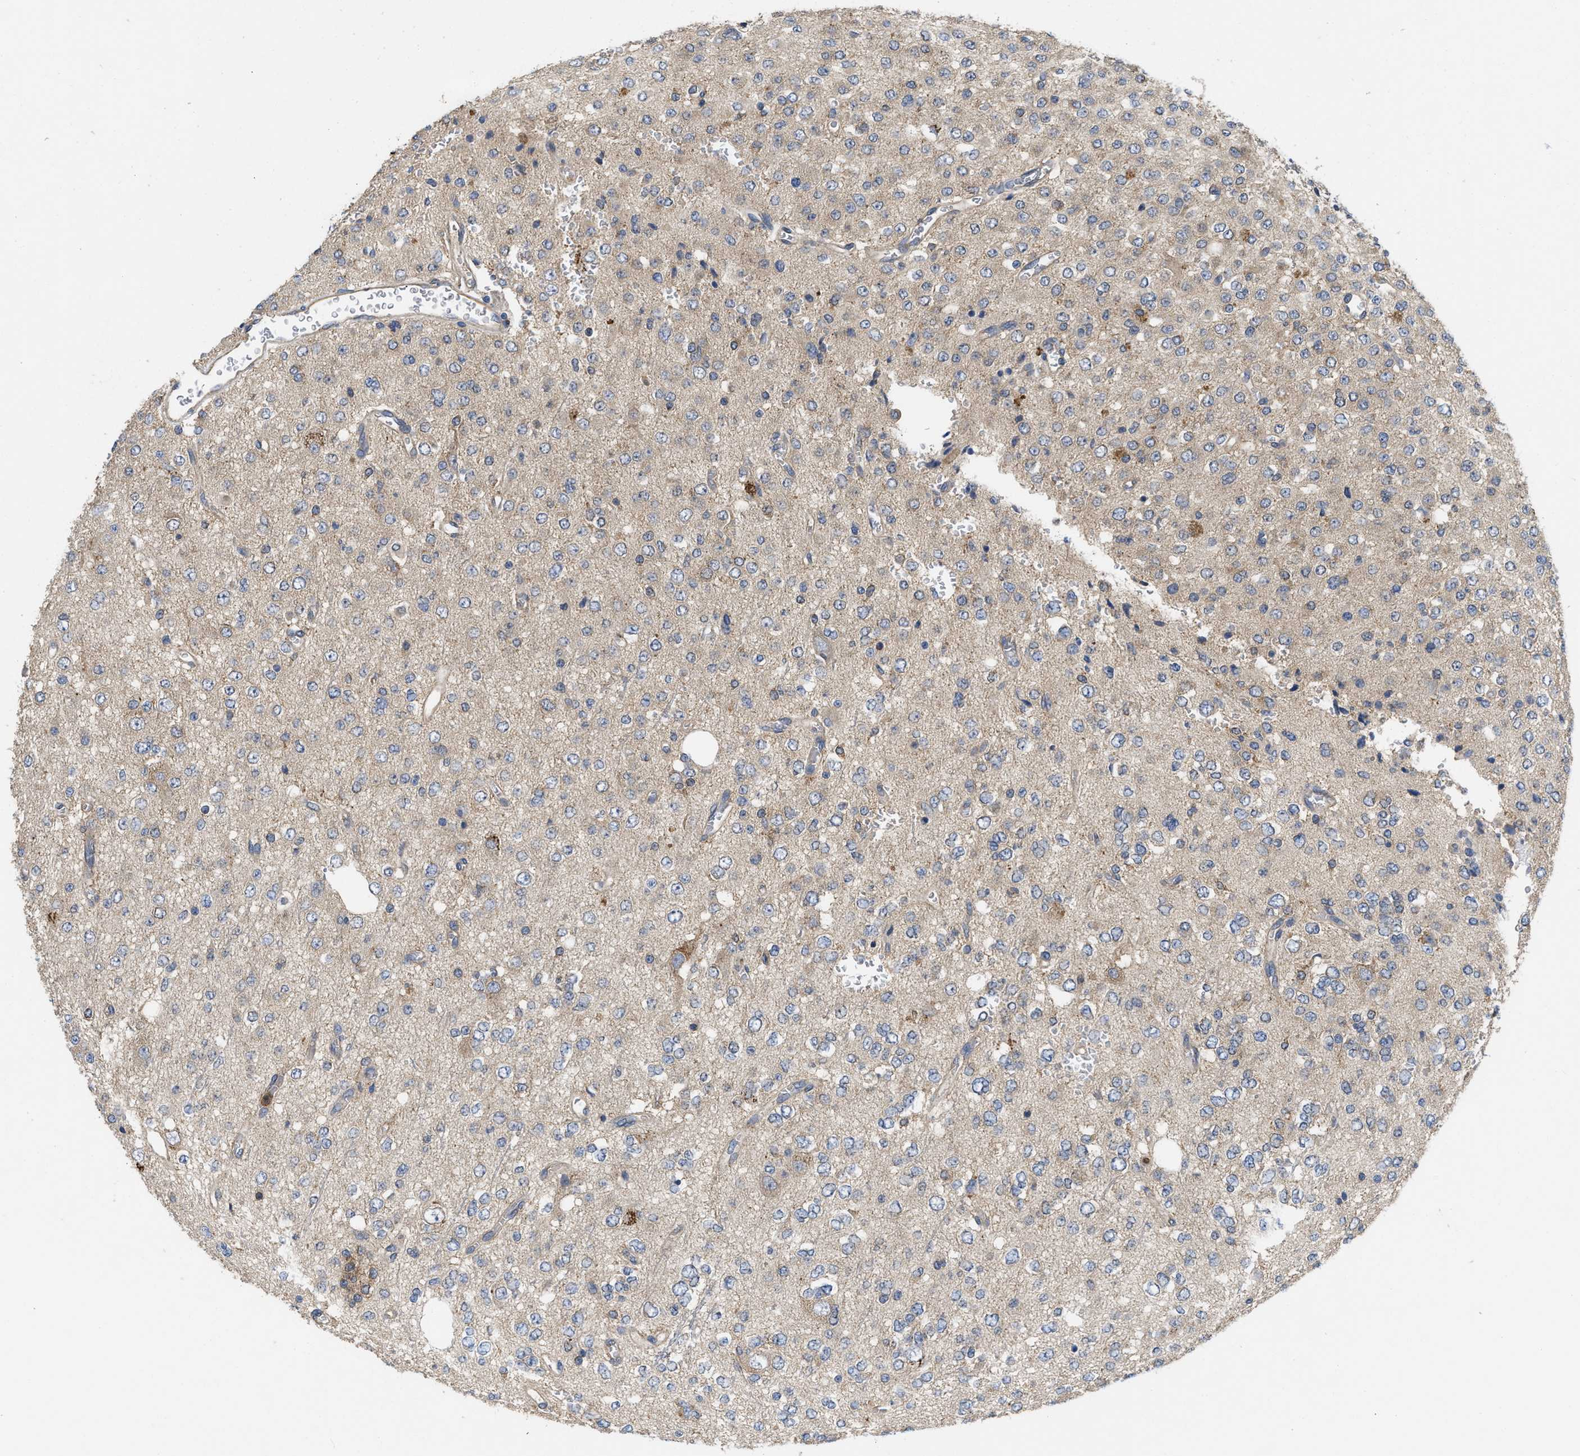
{"staining": {"intensity": "moderate", "quantity": "<25%", "location": "cytoplasmic/membranous"}, "tissue": "glioma", "cell_type": "Tumor cells", "image_type": "cancer", "snomed": [{"axis": "morphology", "description": "Glioma, malignant, Low grade"}, {"axis": "topography", "description": "Brain"}], "caption": "Immunohistochemistry (IHC) of human glioma exhibits low levels of moderate cytoplasmic/membranous positivity in about <25% of tumor cells.", "gene": "RNF216", "patient": {"sex": "male", "age": 38}}